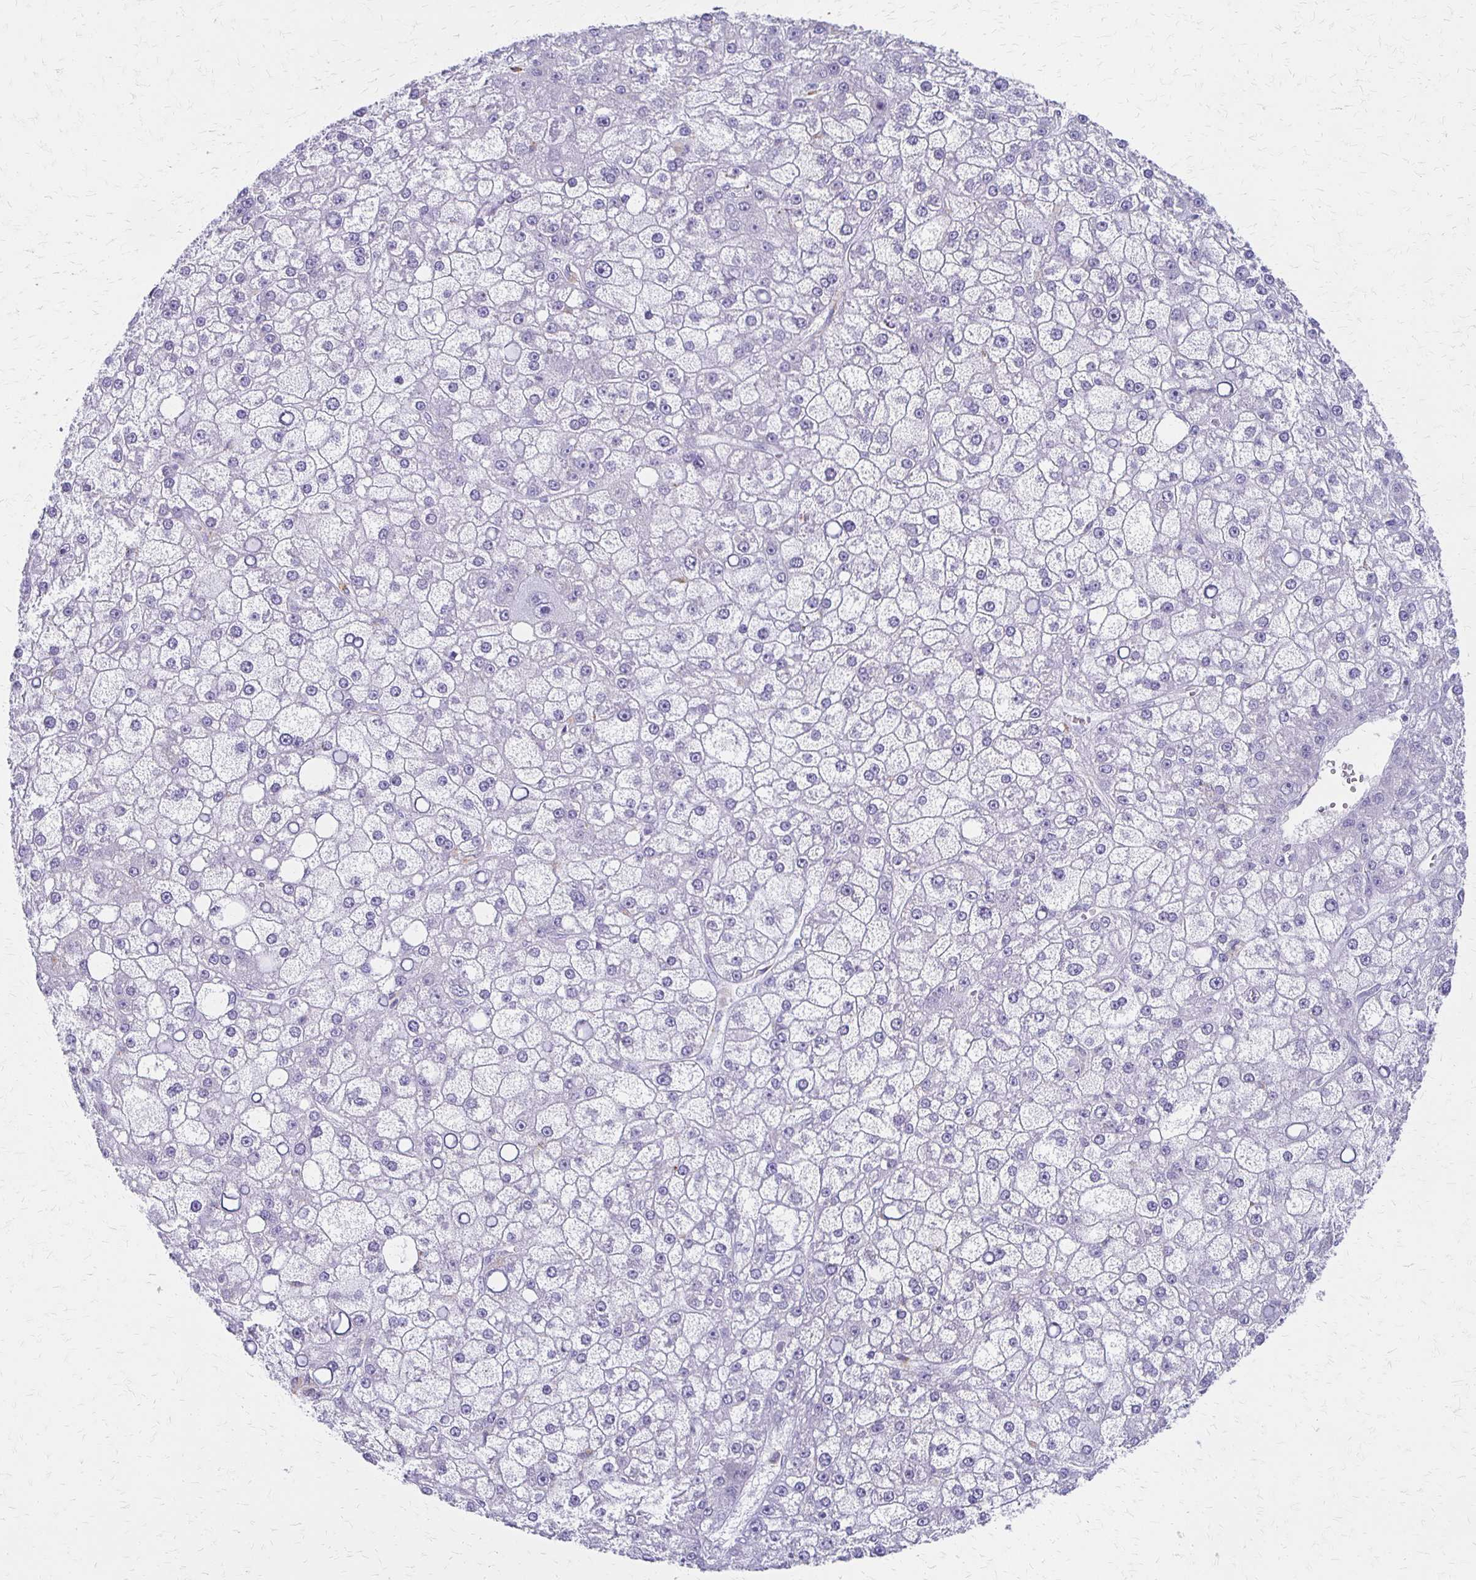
{"staining": {"intensity": "negative", "quantity": "none", "location": "none"}, "tissue": "liver cancer", "cell_type": "Tumor cells", "image_type": "cancer", "snomed": [{"axis": "morphology", "description": "Carcinoma, Hepatocellular, NOS"}, {"axis": "topography", "description": "Liver"}], "caption": "A high-resolution histopathology image shows IHC staining of liver hepatocellular carcinoma, which exhibits no significant positivity in tumor cells.", "gene": "IVL", "patient": {"sex": "male", "age": 67}}